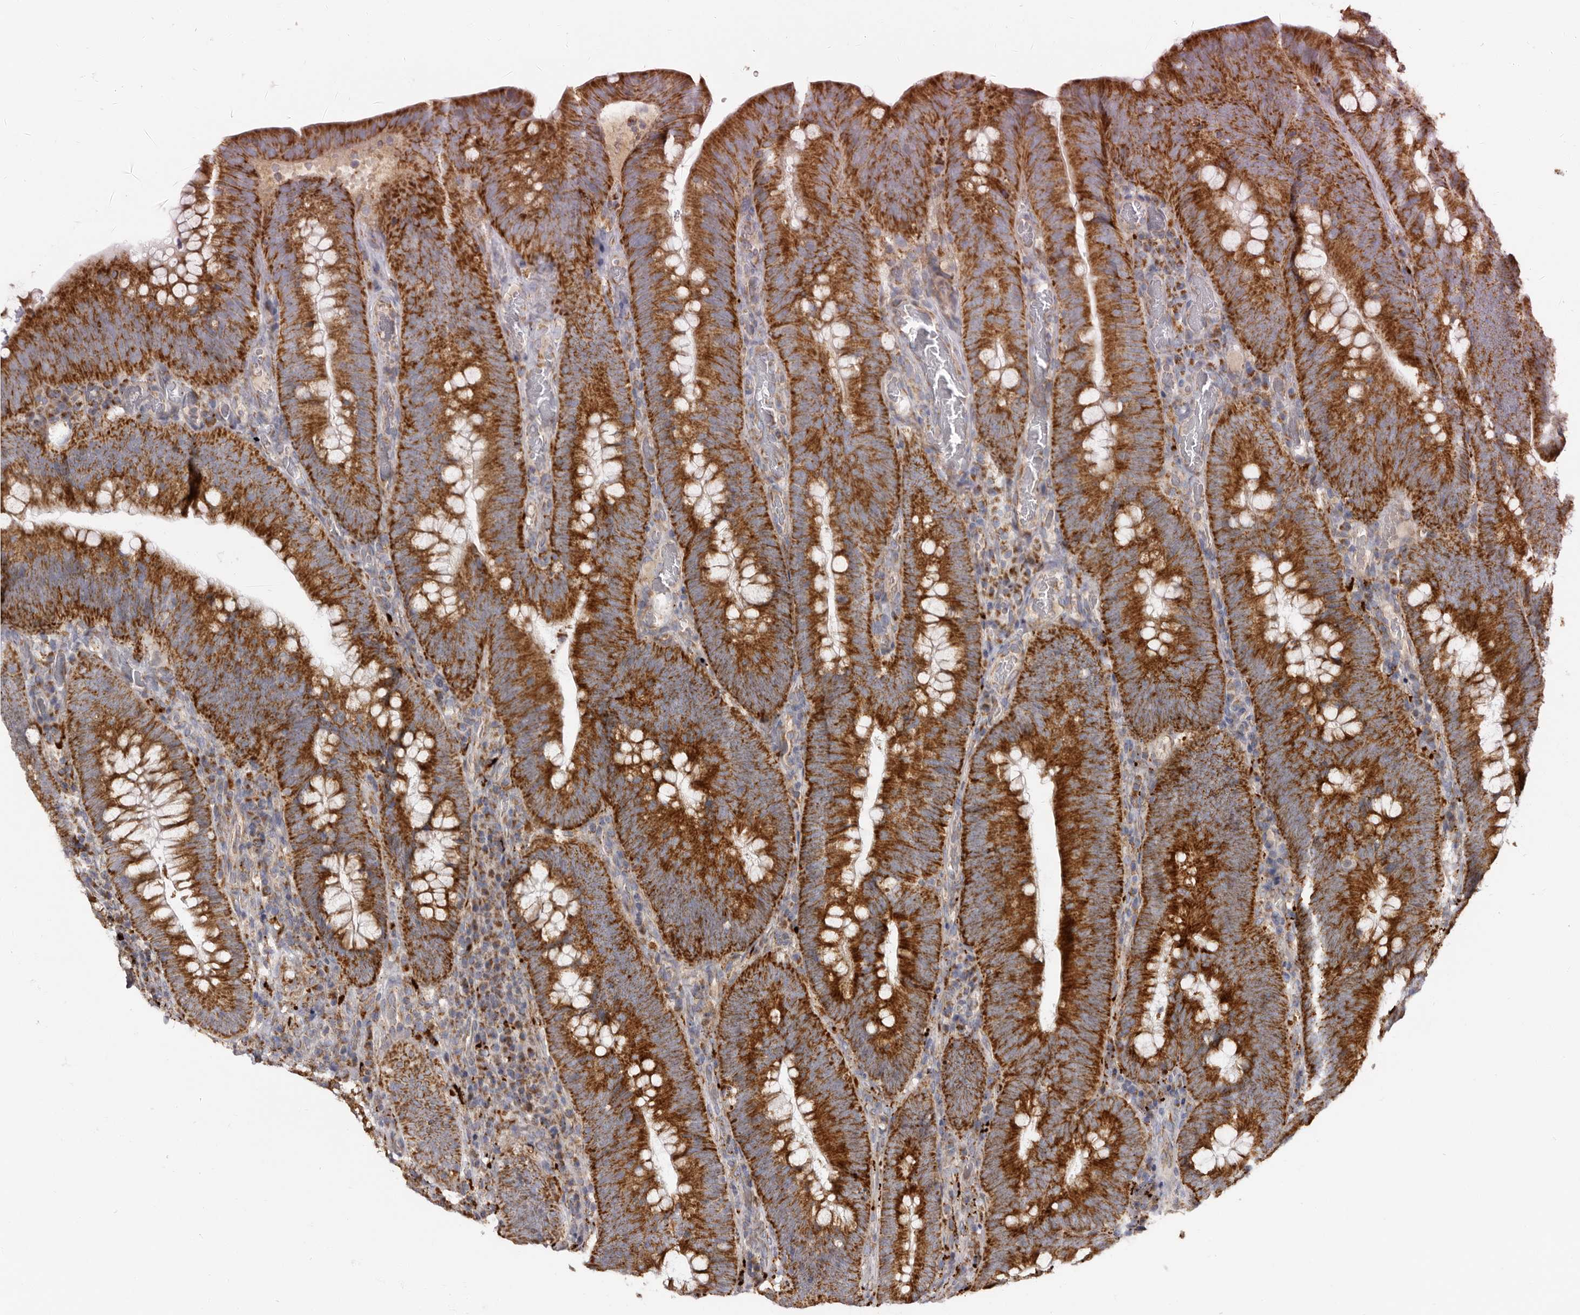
{"staining": {"intensity": "strong", "quantity": ">75%", "location": "cytoplasmic/membranous"}, "tissue": "colorectal cancer", "cell_type": "Tumor cells", "image_type": "cancer", "snomed": [{"axis": "morphology", "description": "Normal tissue, NOS"}, {"axis": "topography", "description": "Colon"}], "caption": "There is high levels of strong cytoplasmic/membranous staining in tumor cells of colorectal cancer, as demonstrated by immunohistochemical staining (brown color).", "gene": "MECR", "patient": {"sex": "female", "age": 82}}